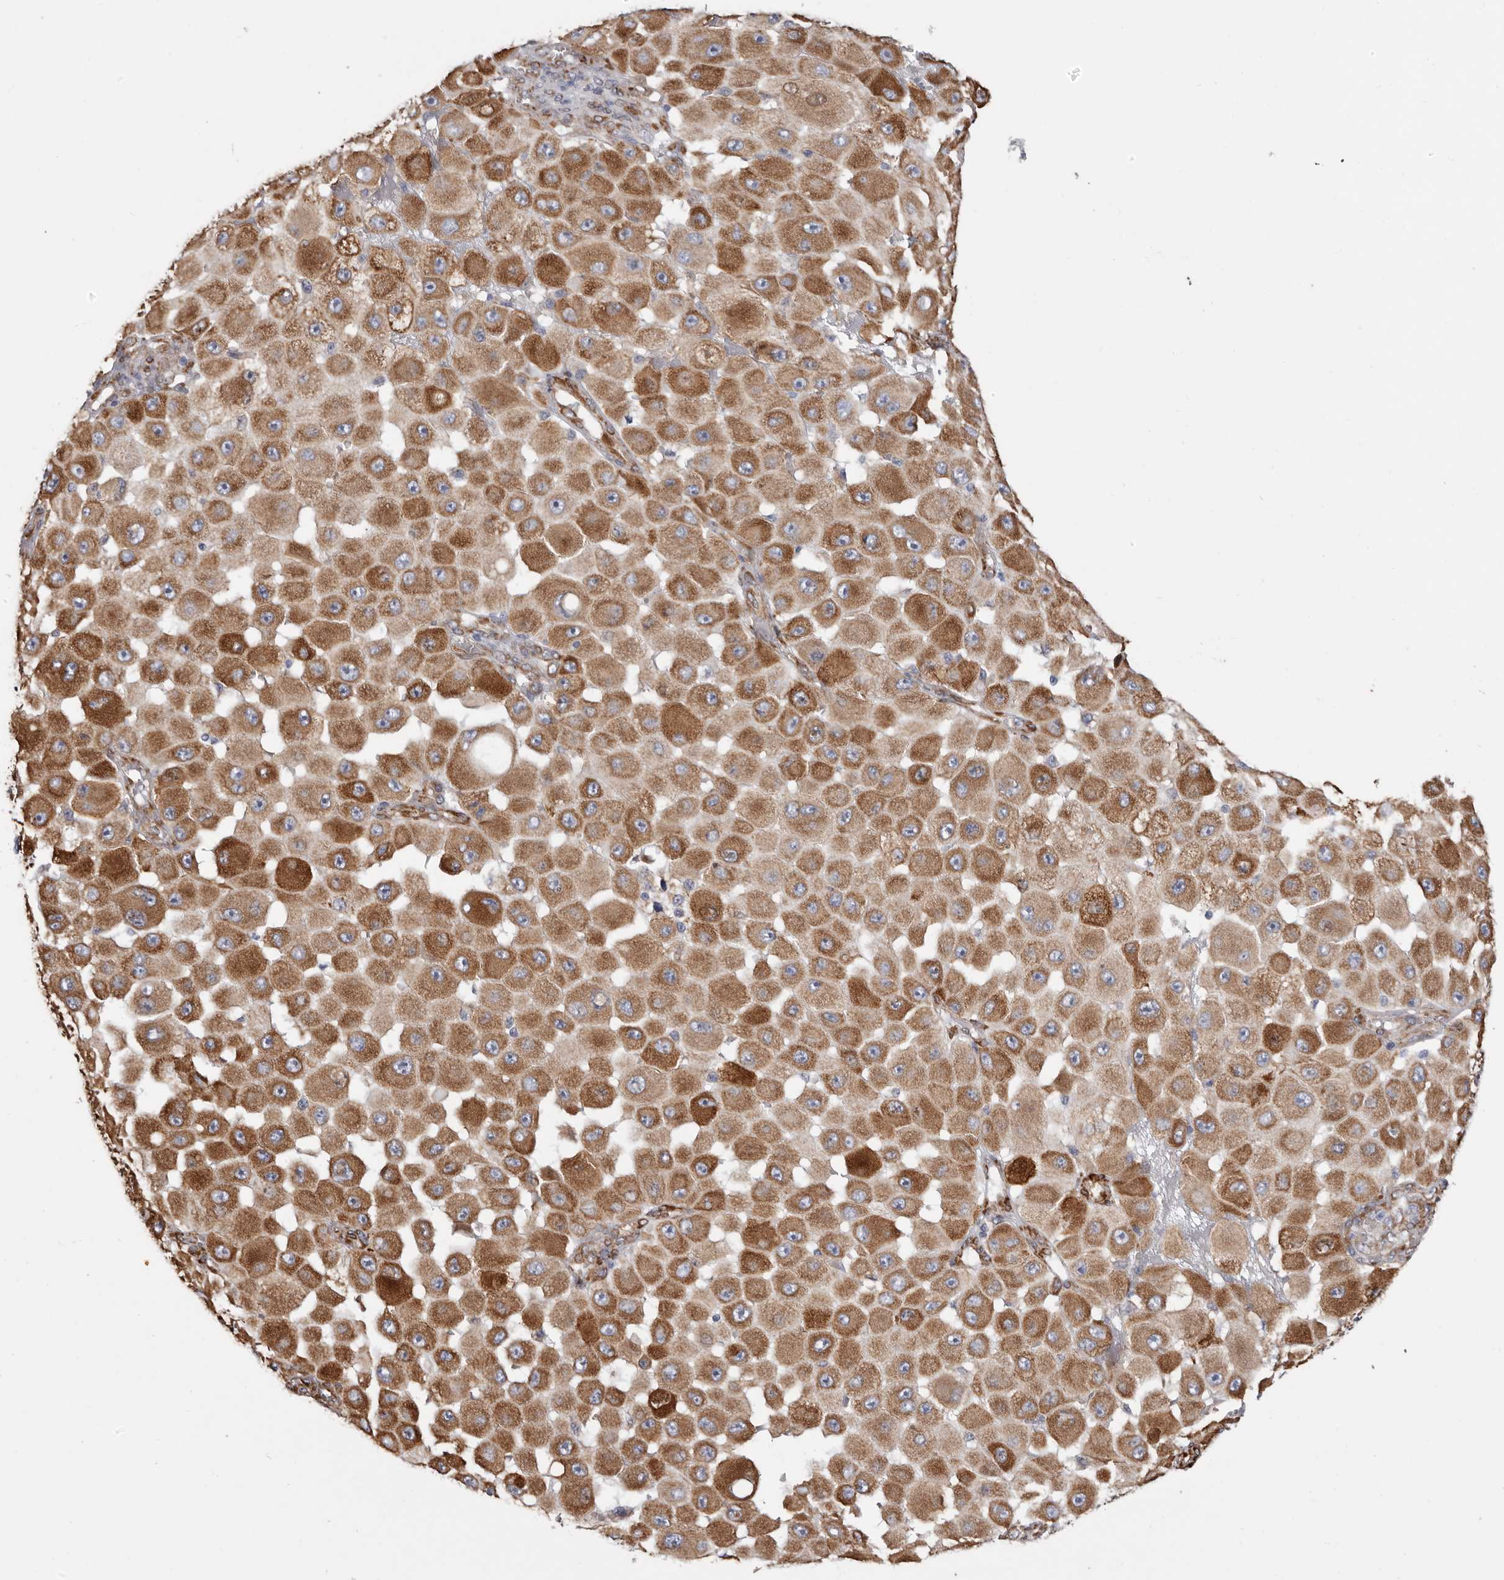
{"staining": {"intensity": "moderate", "quantity": ">75%", "location": "cytoplasmic/membranous"}, "tissue": "melanoma", "cell_type": "Tumor cells", "image_type": "cancer", "snomed": [{"axis": "morphology", "description": "Malignant melanoma, NOS"}, {"axis": "topography", "description": "Skin"}], "caption": "Tumor cells display medium levels of moderate cytoplasmic/membranous positivity in about >75% of cells in human melanoma.", "gene": "SEMA3E", "patient": {"sex": "female", "age": 81}}